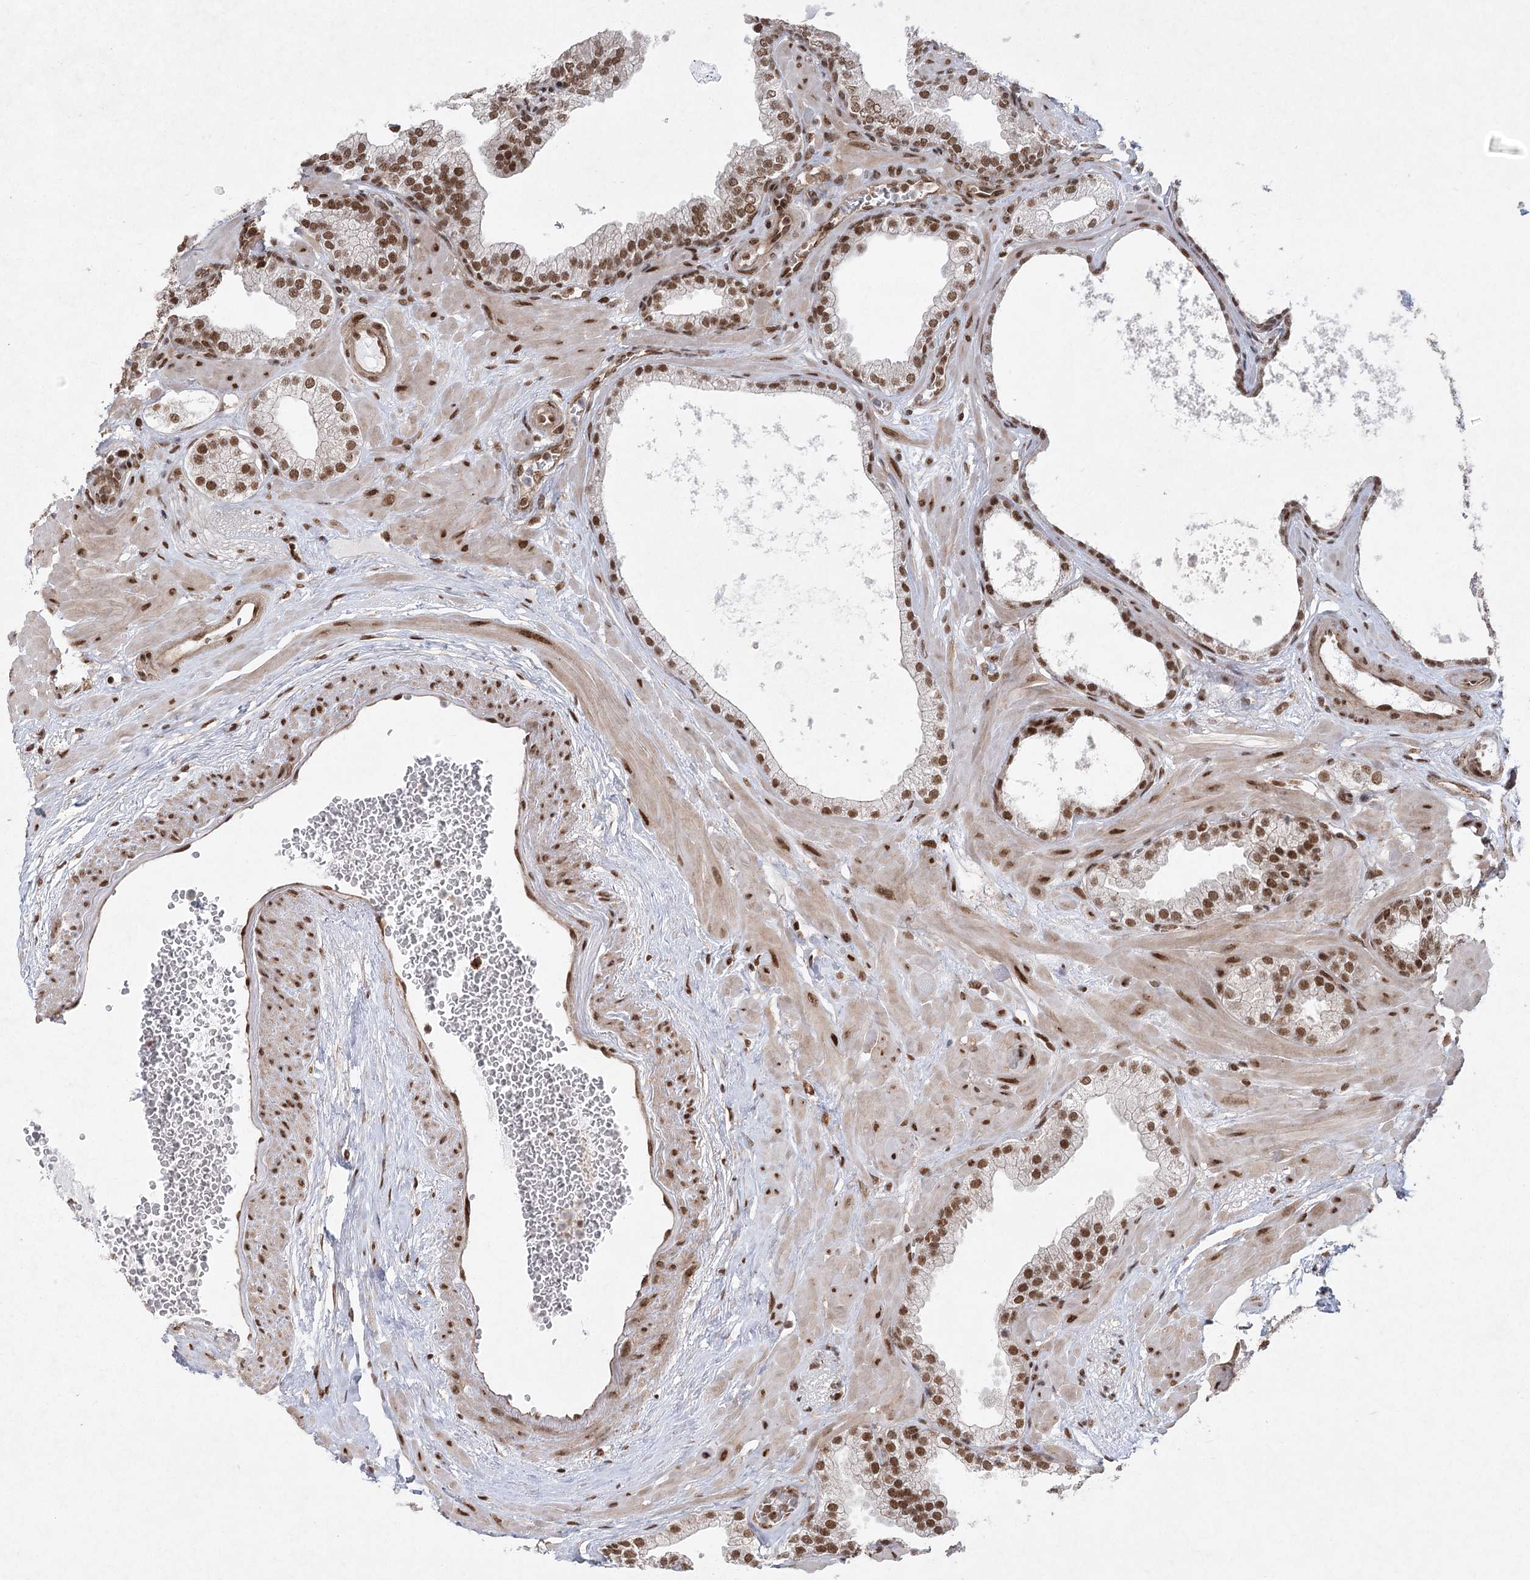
{"staining": {"intensity": "moderate", "quantity": ">75%", "location": "nuclear"}, "tissue": "prostate", "cell_type": "Glandular cells", "image_type": "normal", "snomed": [{"axis": "morphology", "description": "Normal tissue, NOS"}, {"axis": "morphology", "description": "Urothelial carcinoma, Low grade"}, {"axis": "topography", "description": "Urinary bladder"}, {"axis": "topography", "description": "Prostate"}], "caption": "Immunohistochemistry (IHC) photomicrograph of normal prostate: prostate stained using immunohistochemistry reveals medium levels of moderate protein expression localized specifically in the nuclear of glandular cells, appearing as a nuclear brown color.", "gene": "ZCCHC8", "patient": {"sex": "male", "age": 60}}